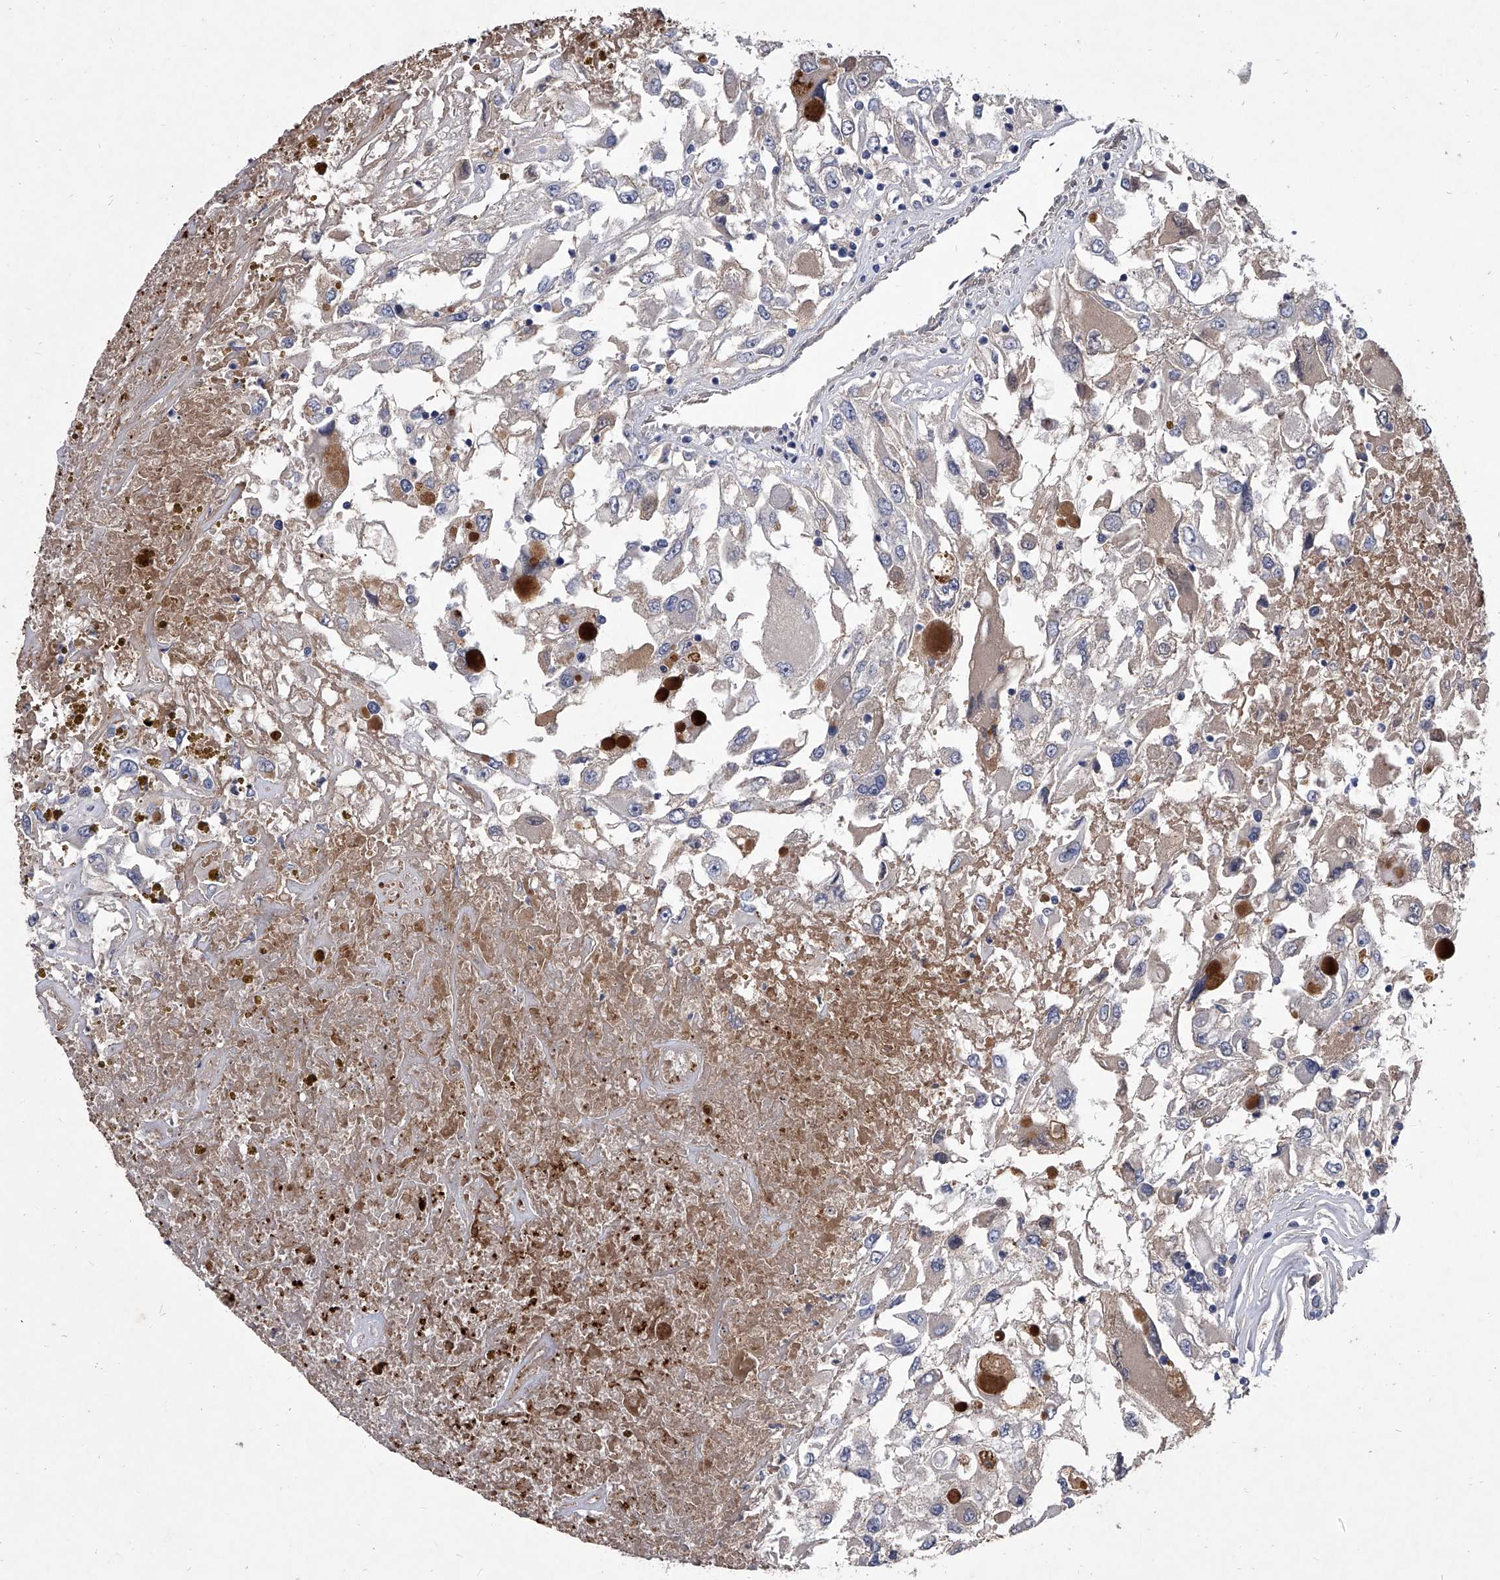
{"staining": {"intensity": "negative", "quantity": "none", "location": "none"}, "tissue": "renal cancer", "cell_type": "Tumor cells", "image_type": "cancer", "snomed": [{"axis": "morphology", "description": "Adenocarcinoma, NOS"}, {"axis": "topography", "description": "Kidney"}], "caption": "IHC of renal adenocarcinoma displays no positivity in tumor cells.", "gene": "C5", "patient": {"sex": "female", "age": 52}}